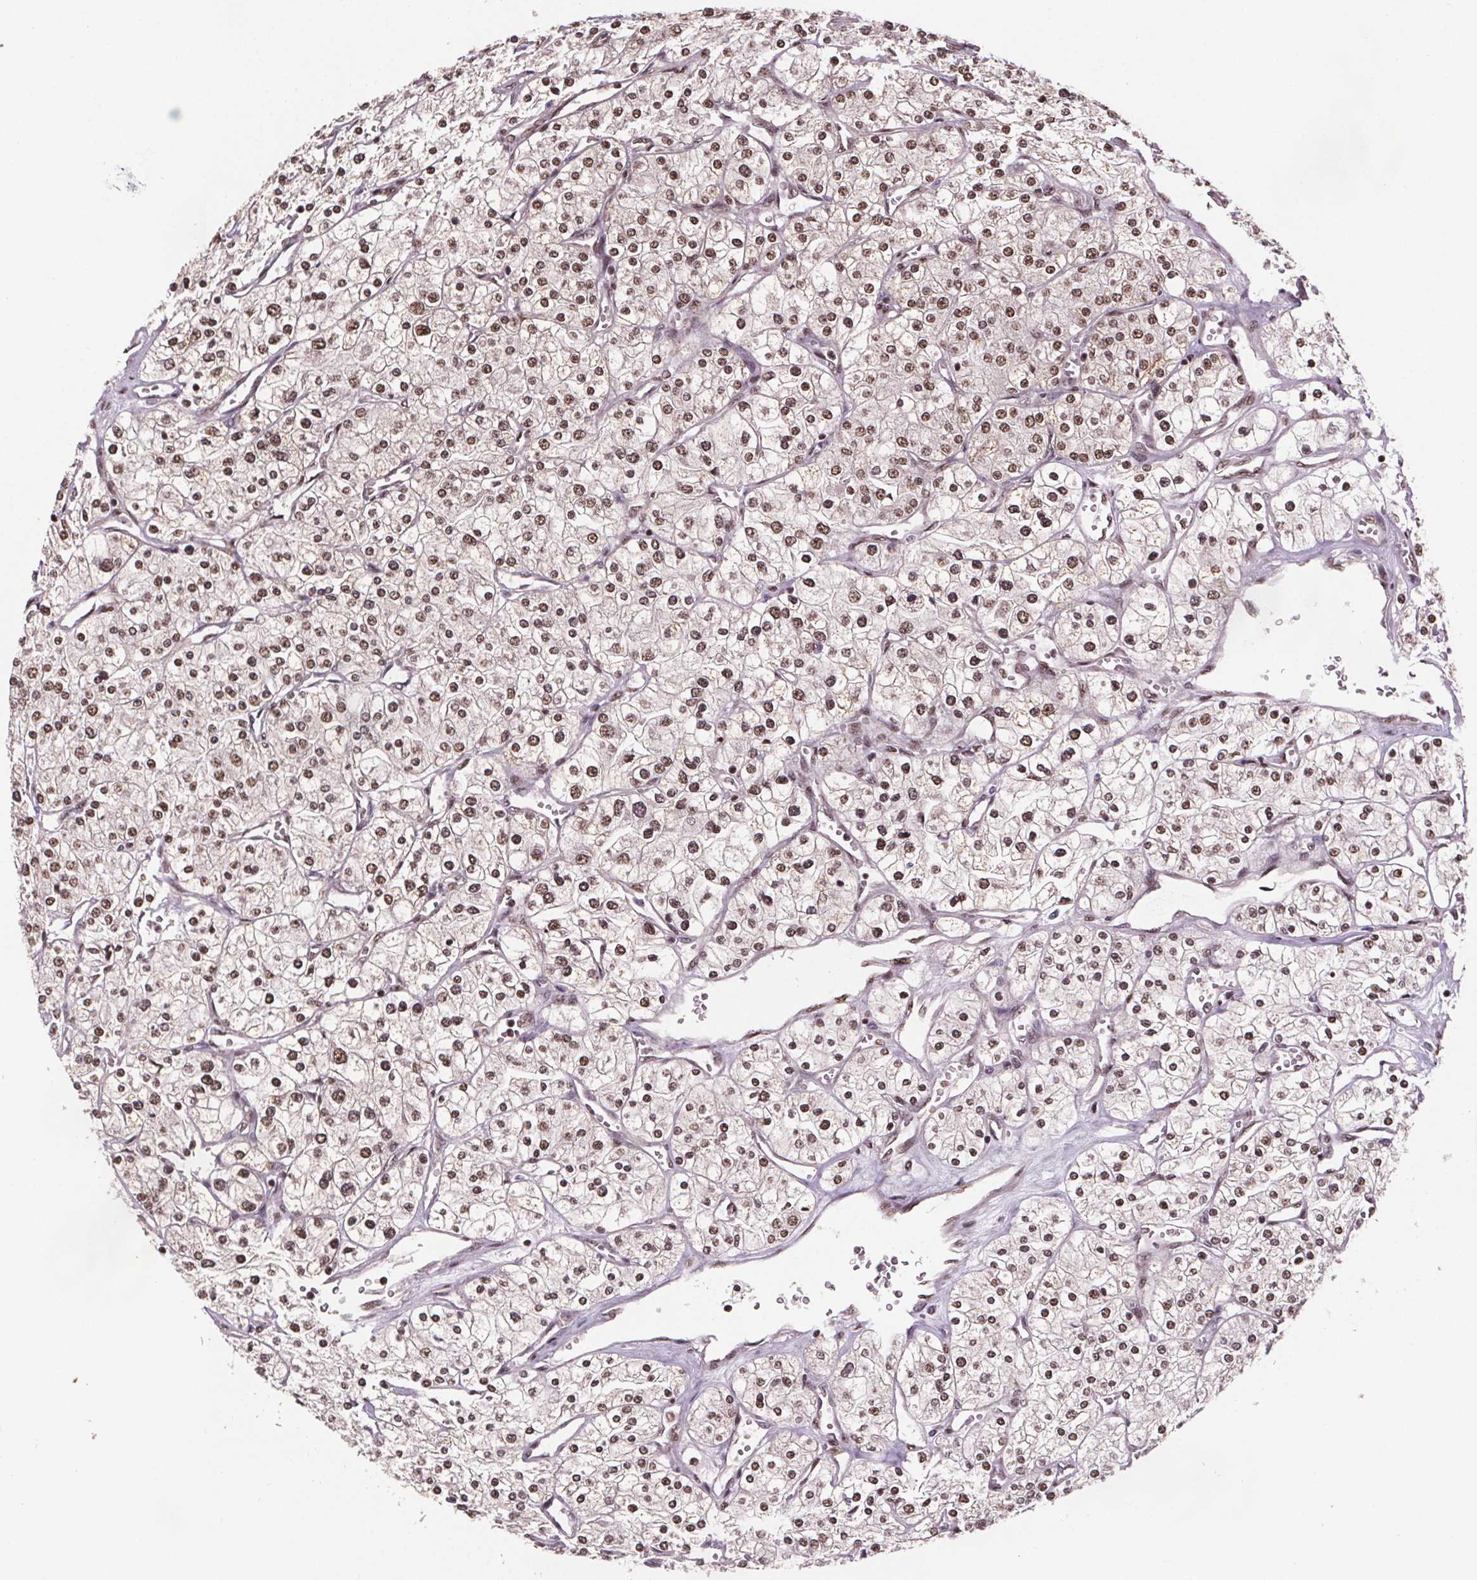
{"staining": {"intensity": "moderate", "quantity": ">75%", "location": "nuclear"}, "tissue": "renal cancer", "cell_type": "Tumor cells", "image_type": "cancer", "snomed": [{"axis": "morphology", "description": "Adenocarcinoma, NOS"}, {"axis": "topography", "description": "Kidney"}], "caption": "Immunohistochemistry of human renal cancer demonstrates medium levels of moderate nuclear positivity in approximately >75% of tumor cells.", "gene": "JARID2", "patient": {"sex": "male", "age": 80}}